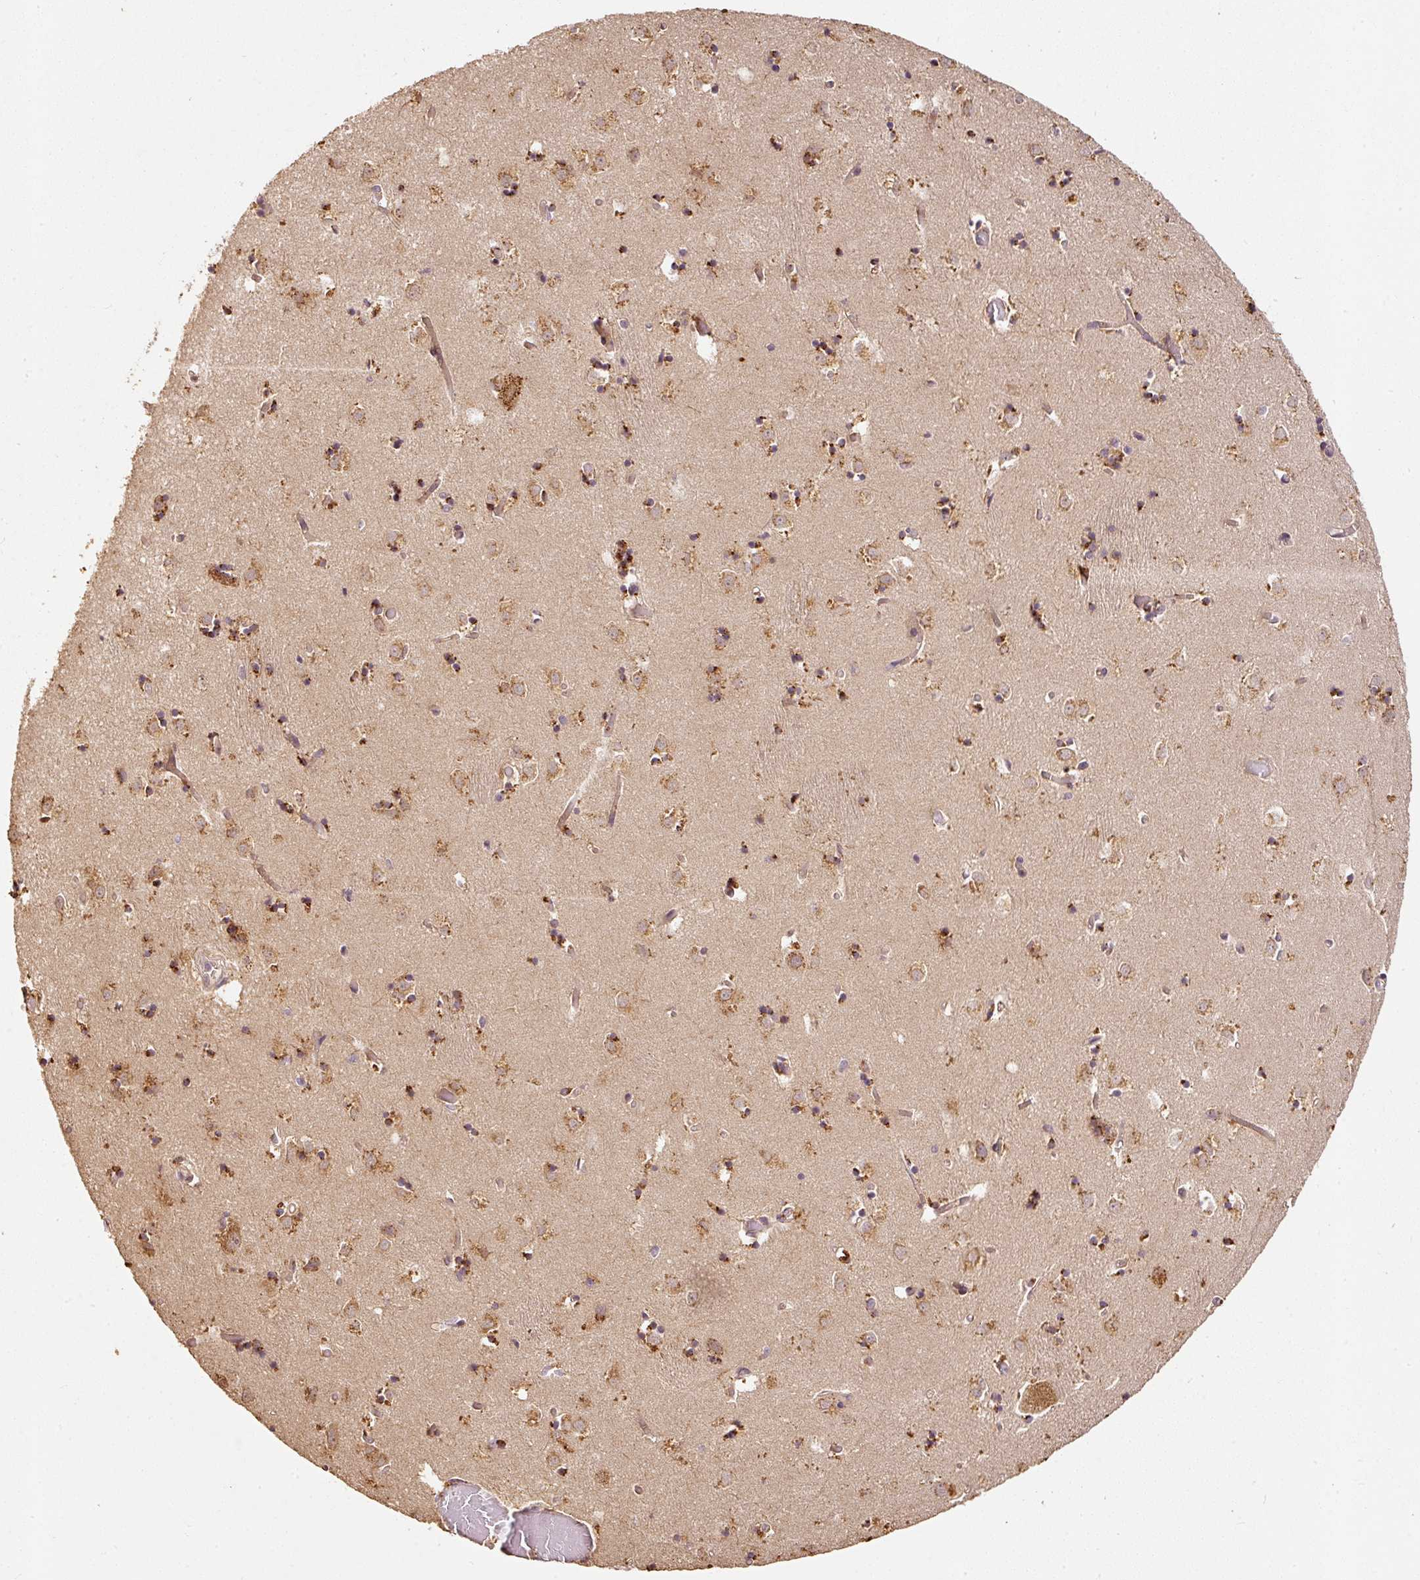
{"staining": {"intensity": "moderate", "quantity": ">75%", "location": "cytoplasmic/membranous"}, "tissue": "caudate", "cell_type": "Glial cells", "image_type": "normal", "snomed": [{"axis": "morphology", "description": "Normal tissue, NOS"}, {"axis": "topography", "description": "Lateral ventricle wall"}], "caption": "Moderate cytoplasmic/membranous protein positivity is seen in about >75% of glial cells in caudate.", "gene": "FUT8", "patient": {"sex": "male", "age": 70}}